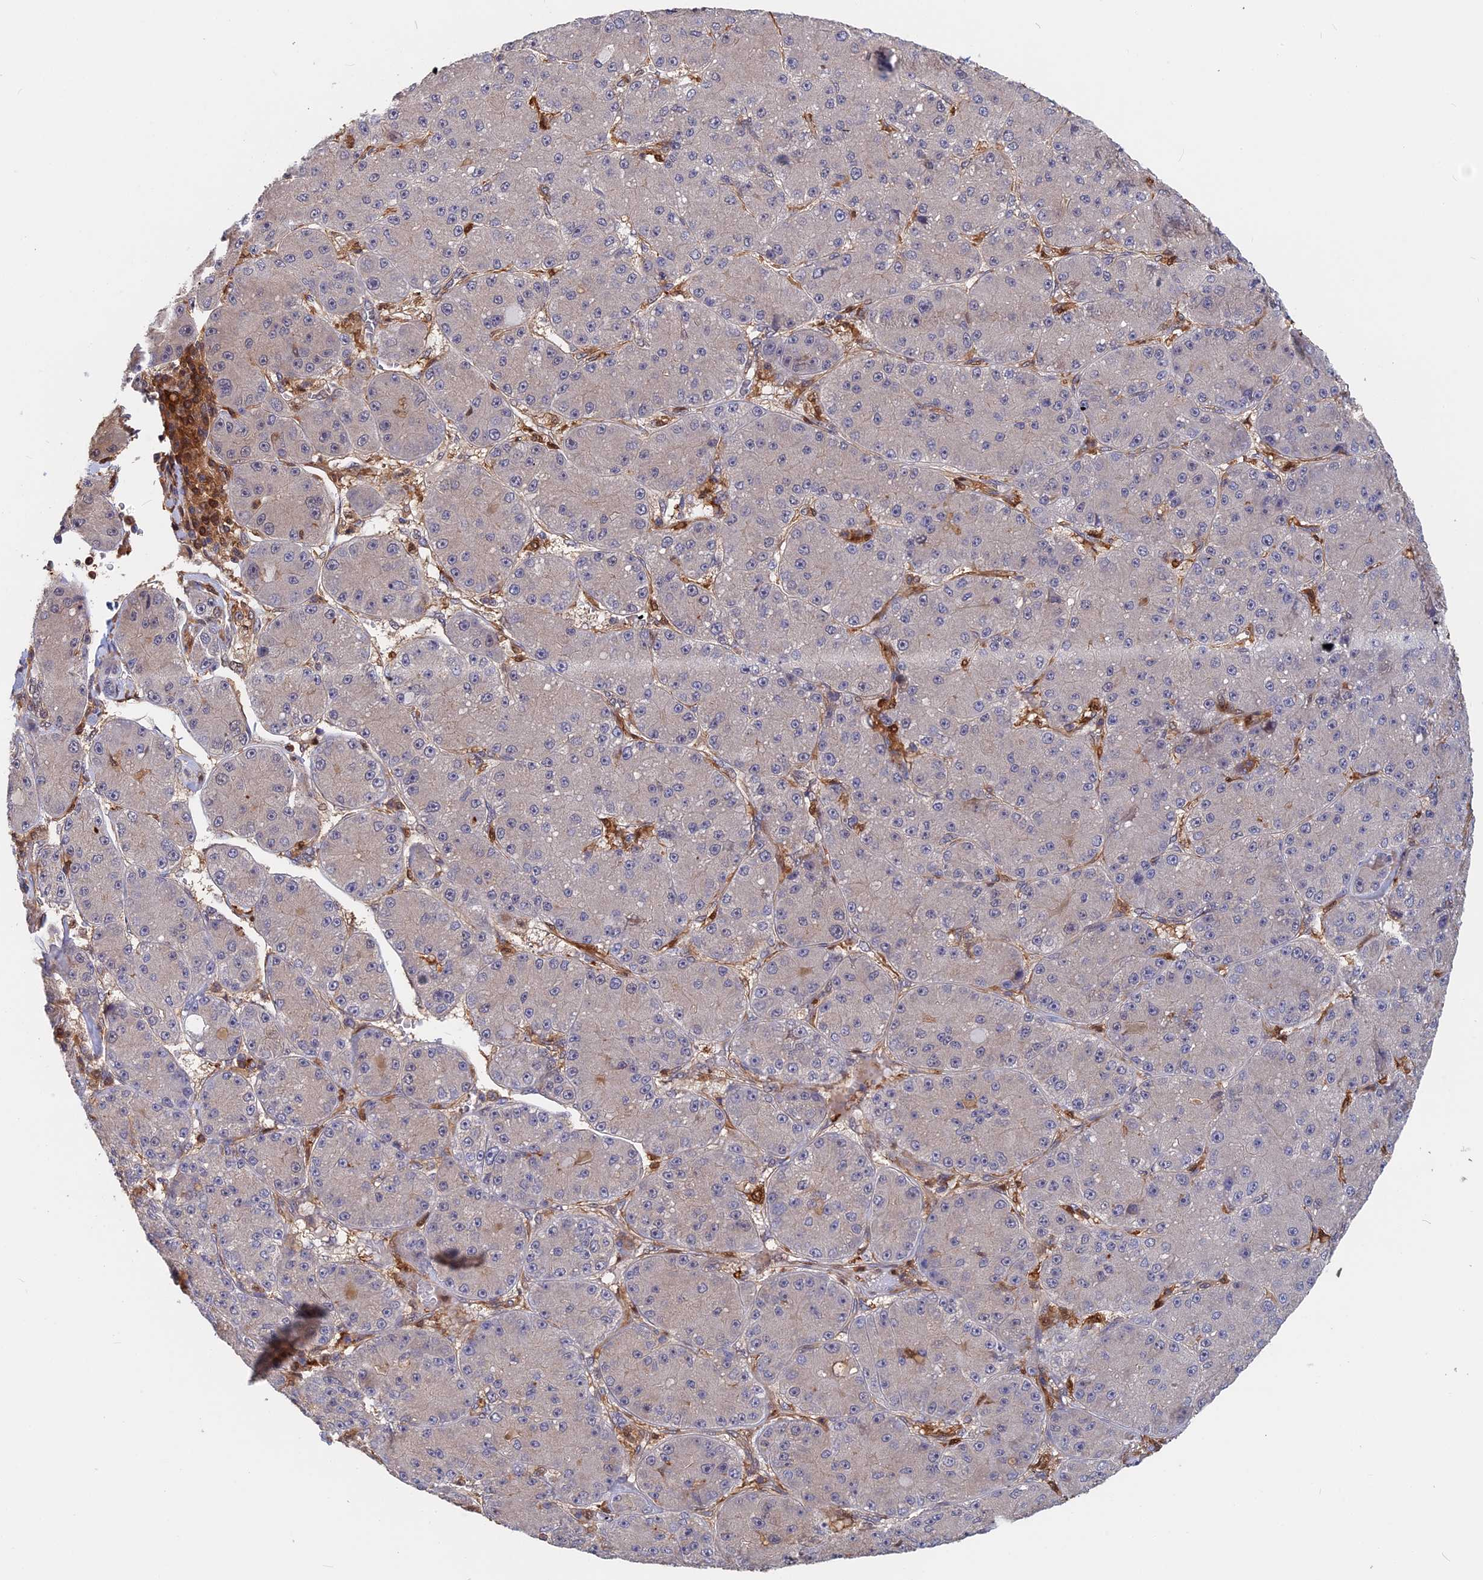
{"staining": {"intensity": "negative", "quantity": "none", "location": "none"}, "tissue": "liver cancer", "cell_type": "Tumor cells", "image_type": "cancer", "snomed": [{"axis": "morphology", "description": "Carcinoma, Hepatocellular, NOS"}, {"axis": "topography", "description": "Liver"}], "caption": "There is no significant positivity in tumor cells of liver hepatocellular carcinoma.", "gene": "BLVRA", "patient": {"sex": "male", "age": 67}}